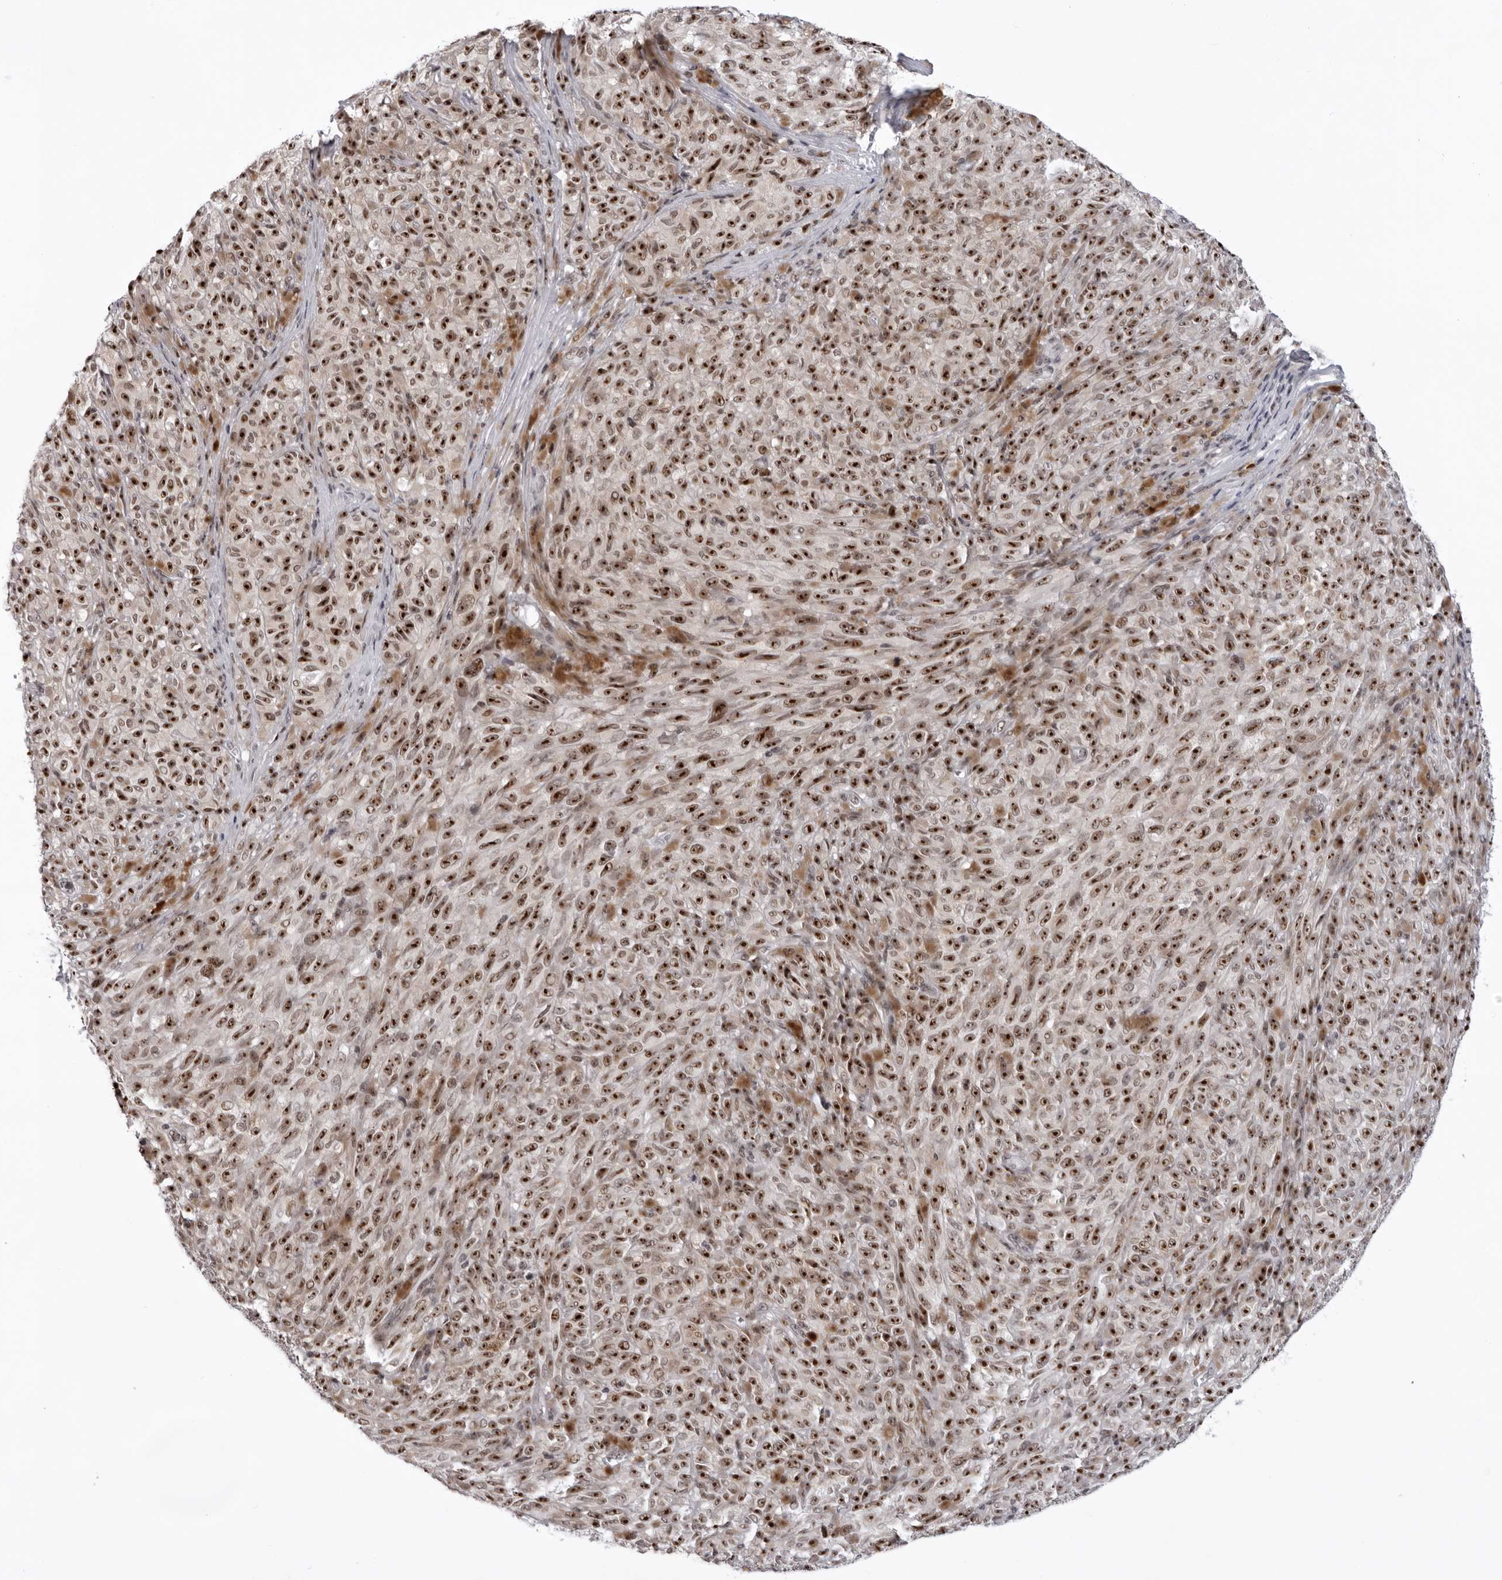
{"staining": {"intensity": "strong", "quantity": ">75%", "location": "nuclear"}, "tissue": "melanoma", "cell_type": "Tumor cells", "image_type": "cancer", "snomed": [{"axis": "morphology", "description": "Malignant melanoma, NOS"}, {"axis": "topography", "description": "Skin"}], "caption": "Protein staining of malignant melanoma tissue reveals strong nuclear expression in approximately >75% of tumor cells. (IHC, brightfield microscopy, high magnification).", "gene": "EXOSC10", "patient": {"sex": "female", "age": 82}}